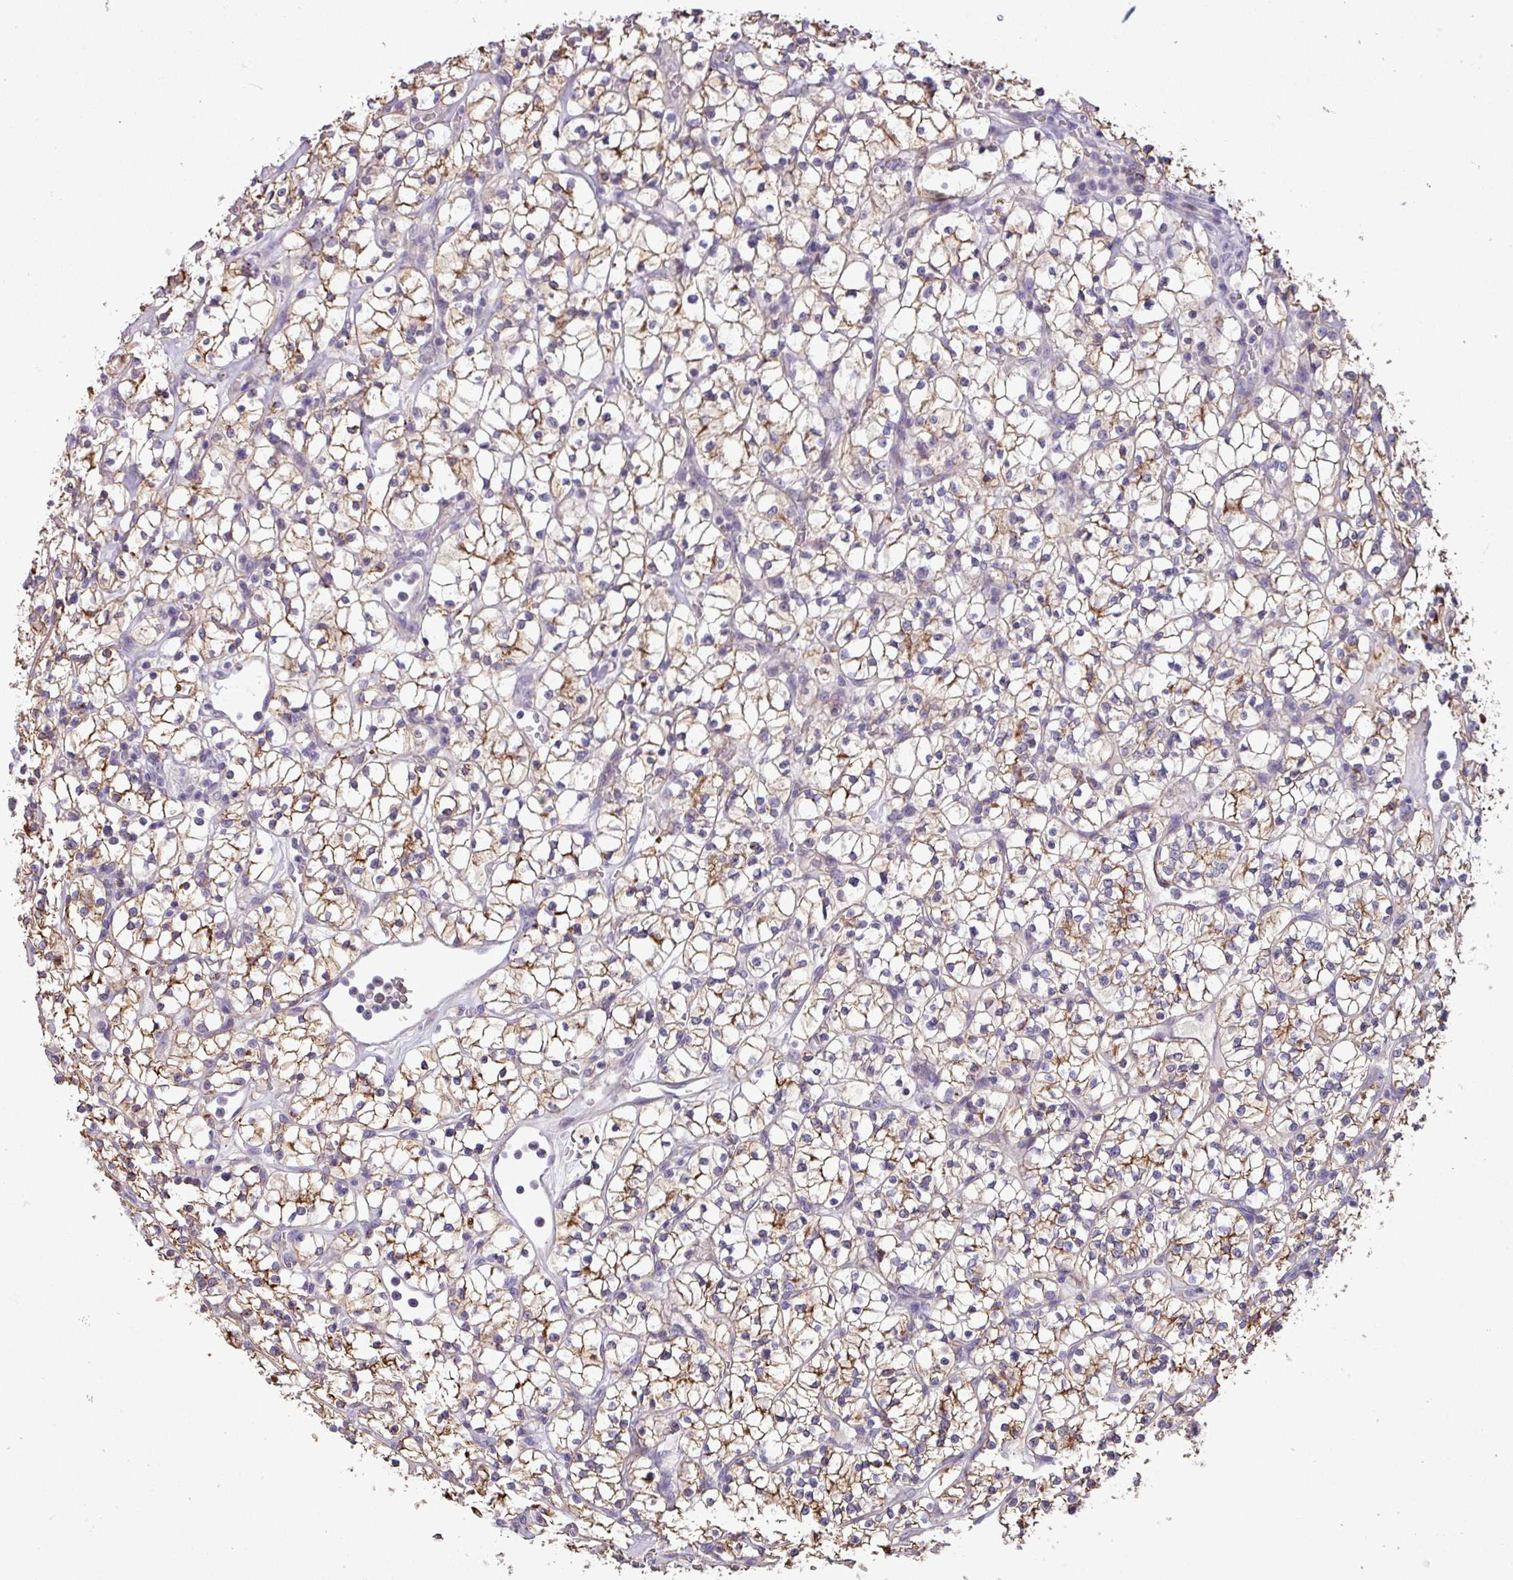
{"staining": {"intensity": "moderate", "quantity": ">75%", "location": "cytoplasmic/membranous"}, "tissue": "renal cancer", "cell_type": "Tumor cells", "image_type": "cancer", "snomed": [{"axis": "morphology", "description": "Adenocarcinoma, NOS"}, {"axis": "topography", "description": "Kidney"}], "caption": "Immunohistochemical staining of renal adenocarcinoma reveals moderate cytoplasmic/membranous protein positivity in about >75% of tumor cells.", "gene": "PNLDC1", "patient": {"sex": "female", "age": 64}}